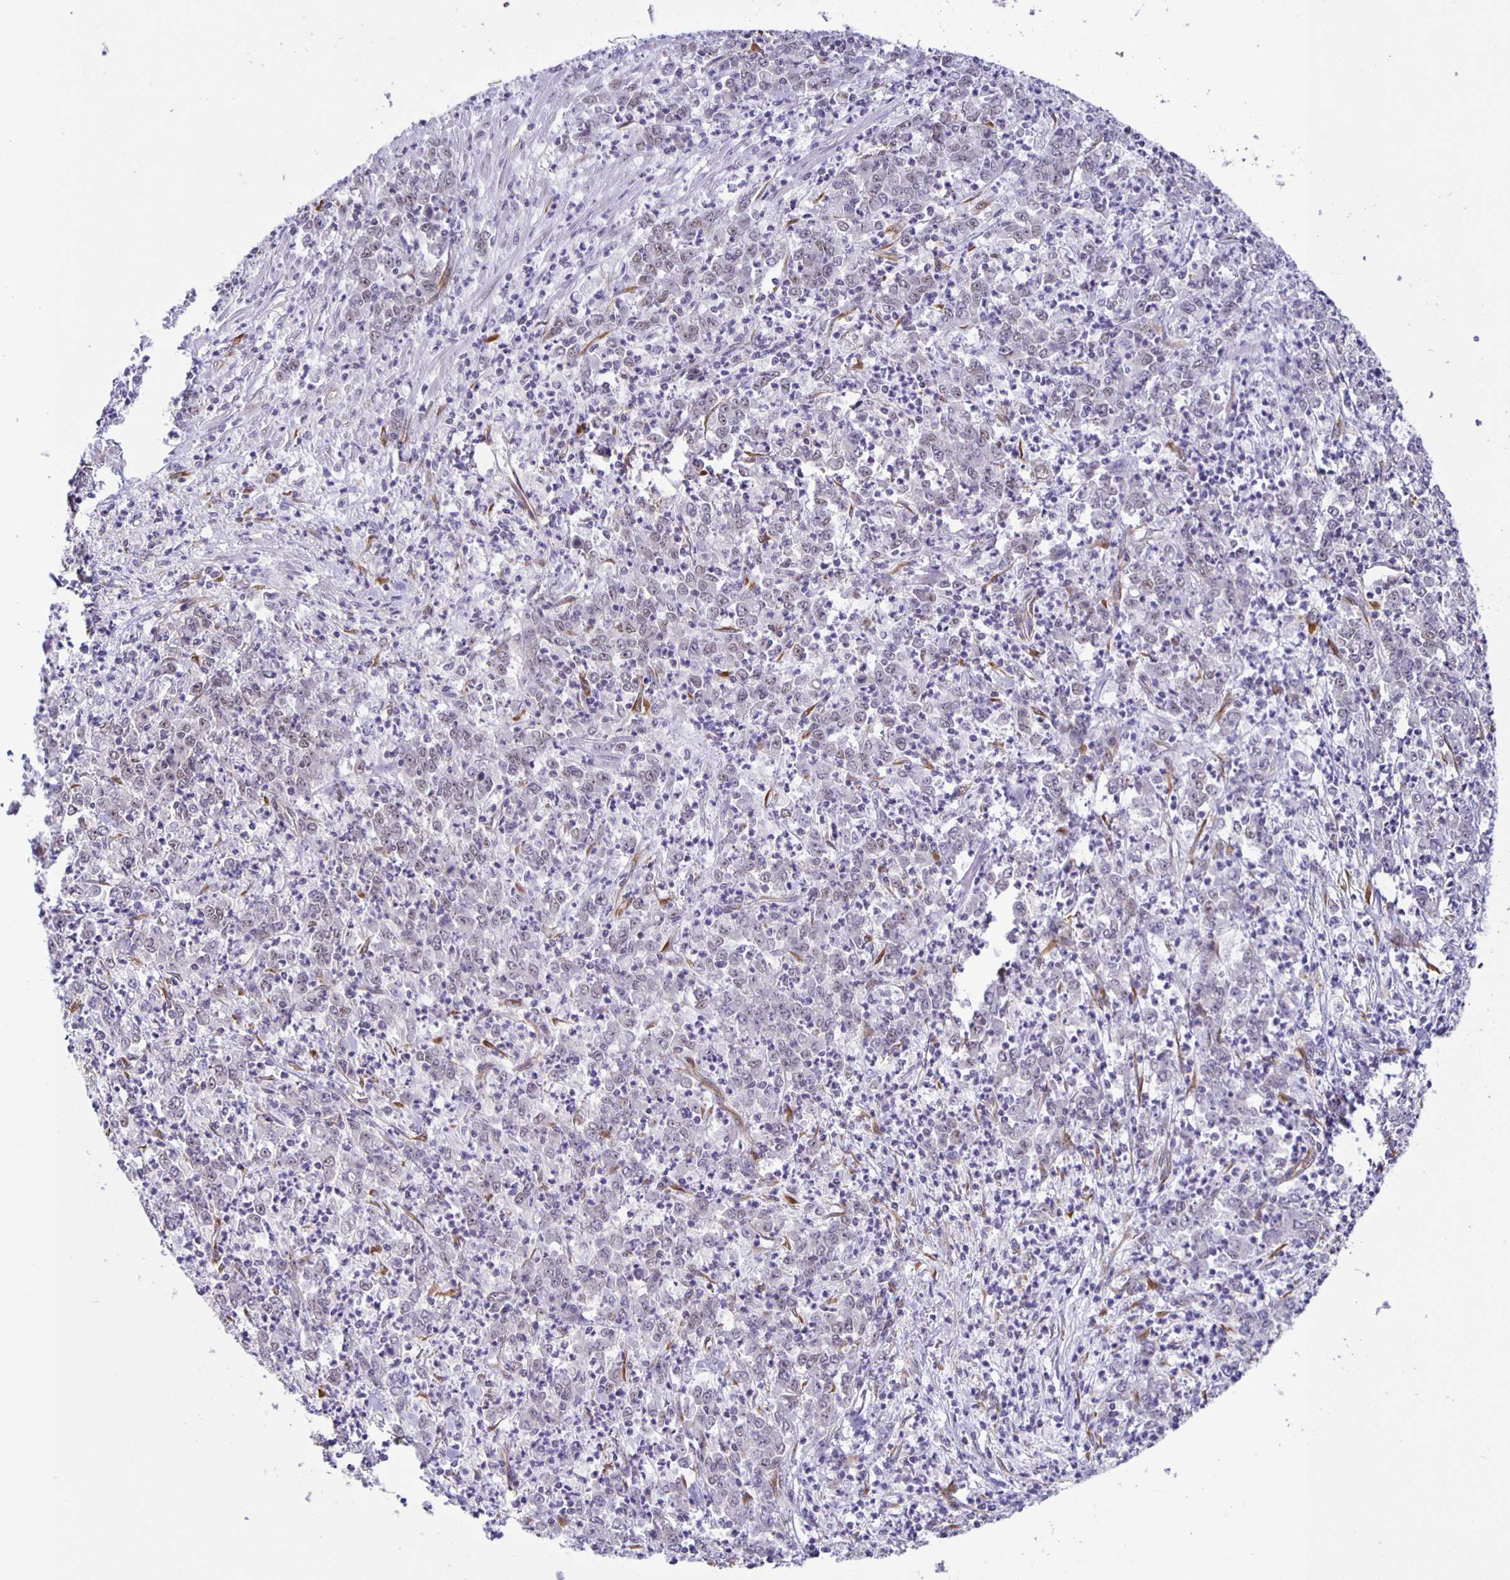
{"staining": {"intensity": "weak", "quantity": "<25%", "location": "nuclear"}, "tissue": "stomach cancer", "cell_type": "Tumor cells", "image_type": "cancer", "snomed": [{"axis": "morphology", "description": "Adenocarcinoma, NOS"}, {"axis": "topography", "description": "Stomach, lower"}], "caption": "Tumor cells show no significant protein positivity in stomach cancer (adenocarcinoma). (IHC, brightfield microscopy, high magnification).", "gene": "ZRANB2", "patient": {"sex": "female", "age": 71}}